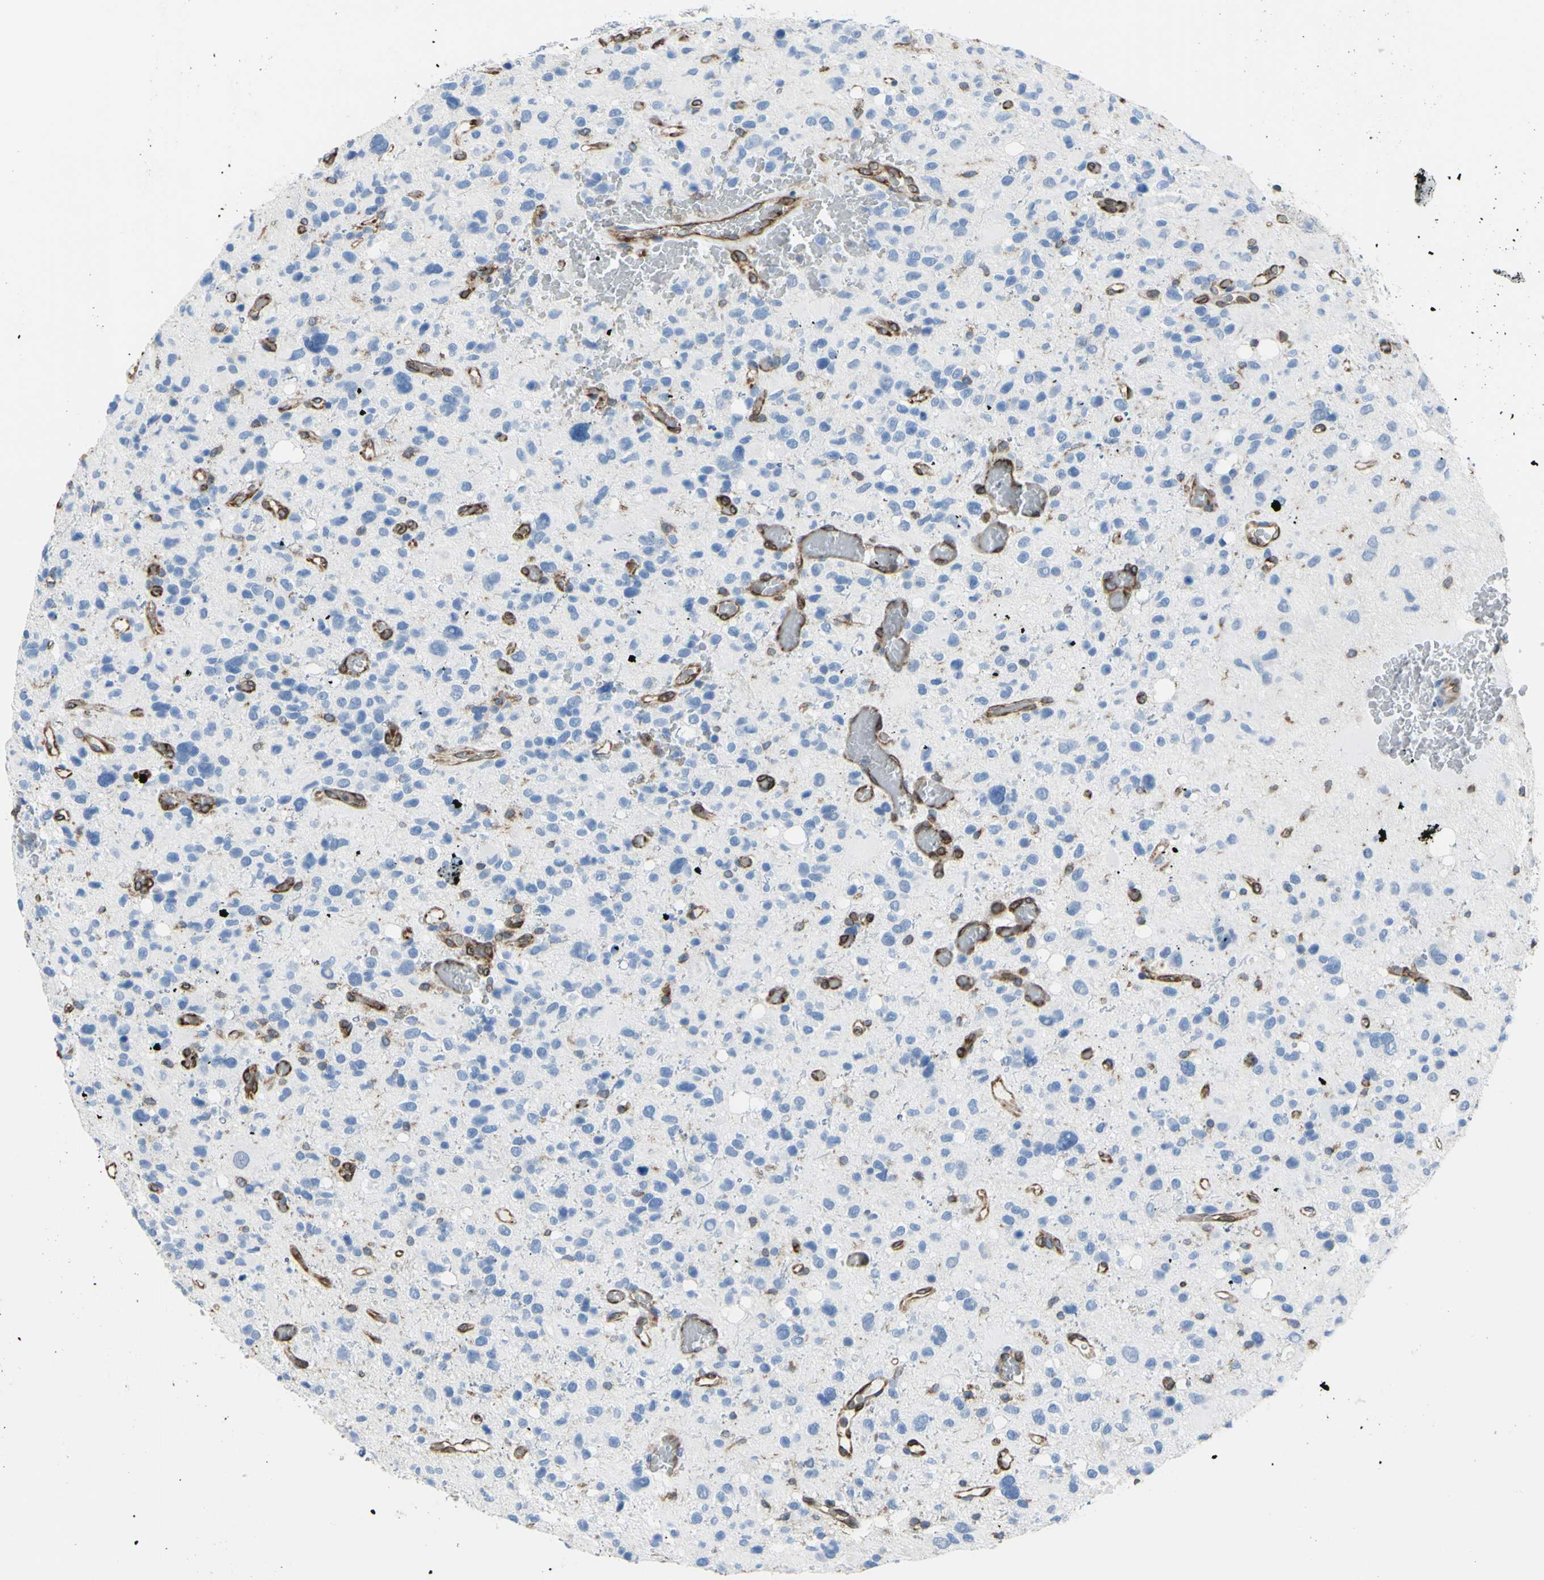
{"staining": {"intensity": "negative", "quantity": "none", "location": "none"}, "tissue": "glioma", "cell_type": "Tumor cells", "image_type": "cancer", "snomed": [{"axis": "morphology", "description": "Glioma, malignant, High grade"}, {"axis": "topography", "description": "Brain"}], "caption": "IHC of human high-grade glioma (malignant) shows no positivity in tumor cells.", "gene": "MGST2", "patient": {"sex": "male", "age": 48}}